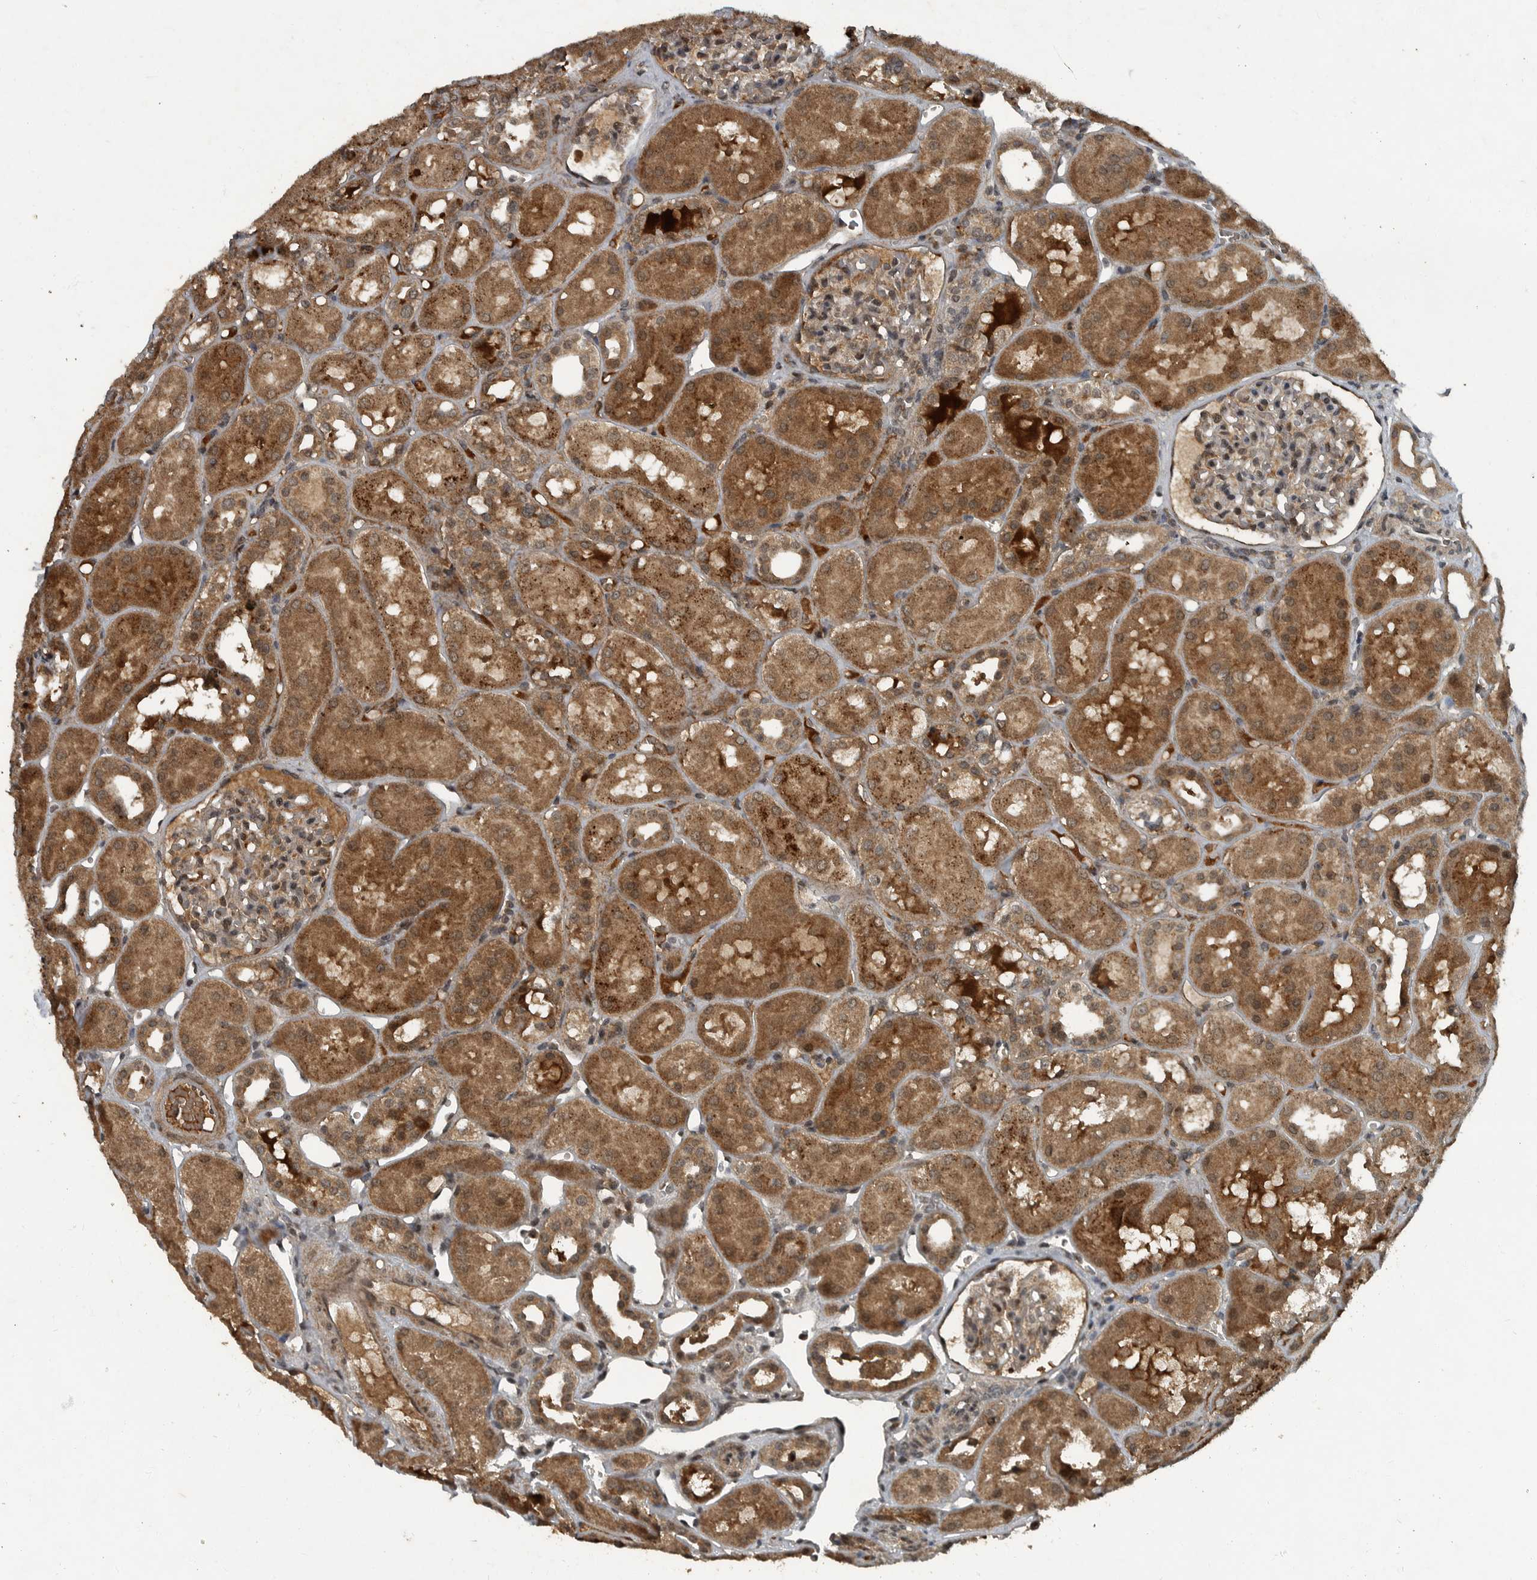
{"staining": {"intensity": "weak", "quantity": "<25%", "location": "cytoplasmic/membranous"}, "tissue": "kidney", "cell_type": "Cells in glomeruli", "image_type": "normal", "snomed": [{"axis": "morphology", "description": "Normal tissue, NOS"}, {"axis": "topography", "description": "Kidney"}], "caption": "Immunohistochemistry of normal kidney shows no expression in cells in glomeruli.", "gene": "FOXO1", "patient": {"sex": "male", "age": 16}}